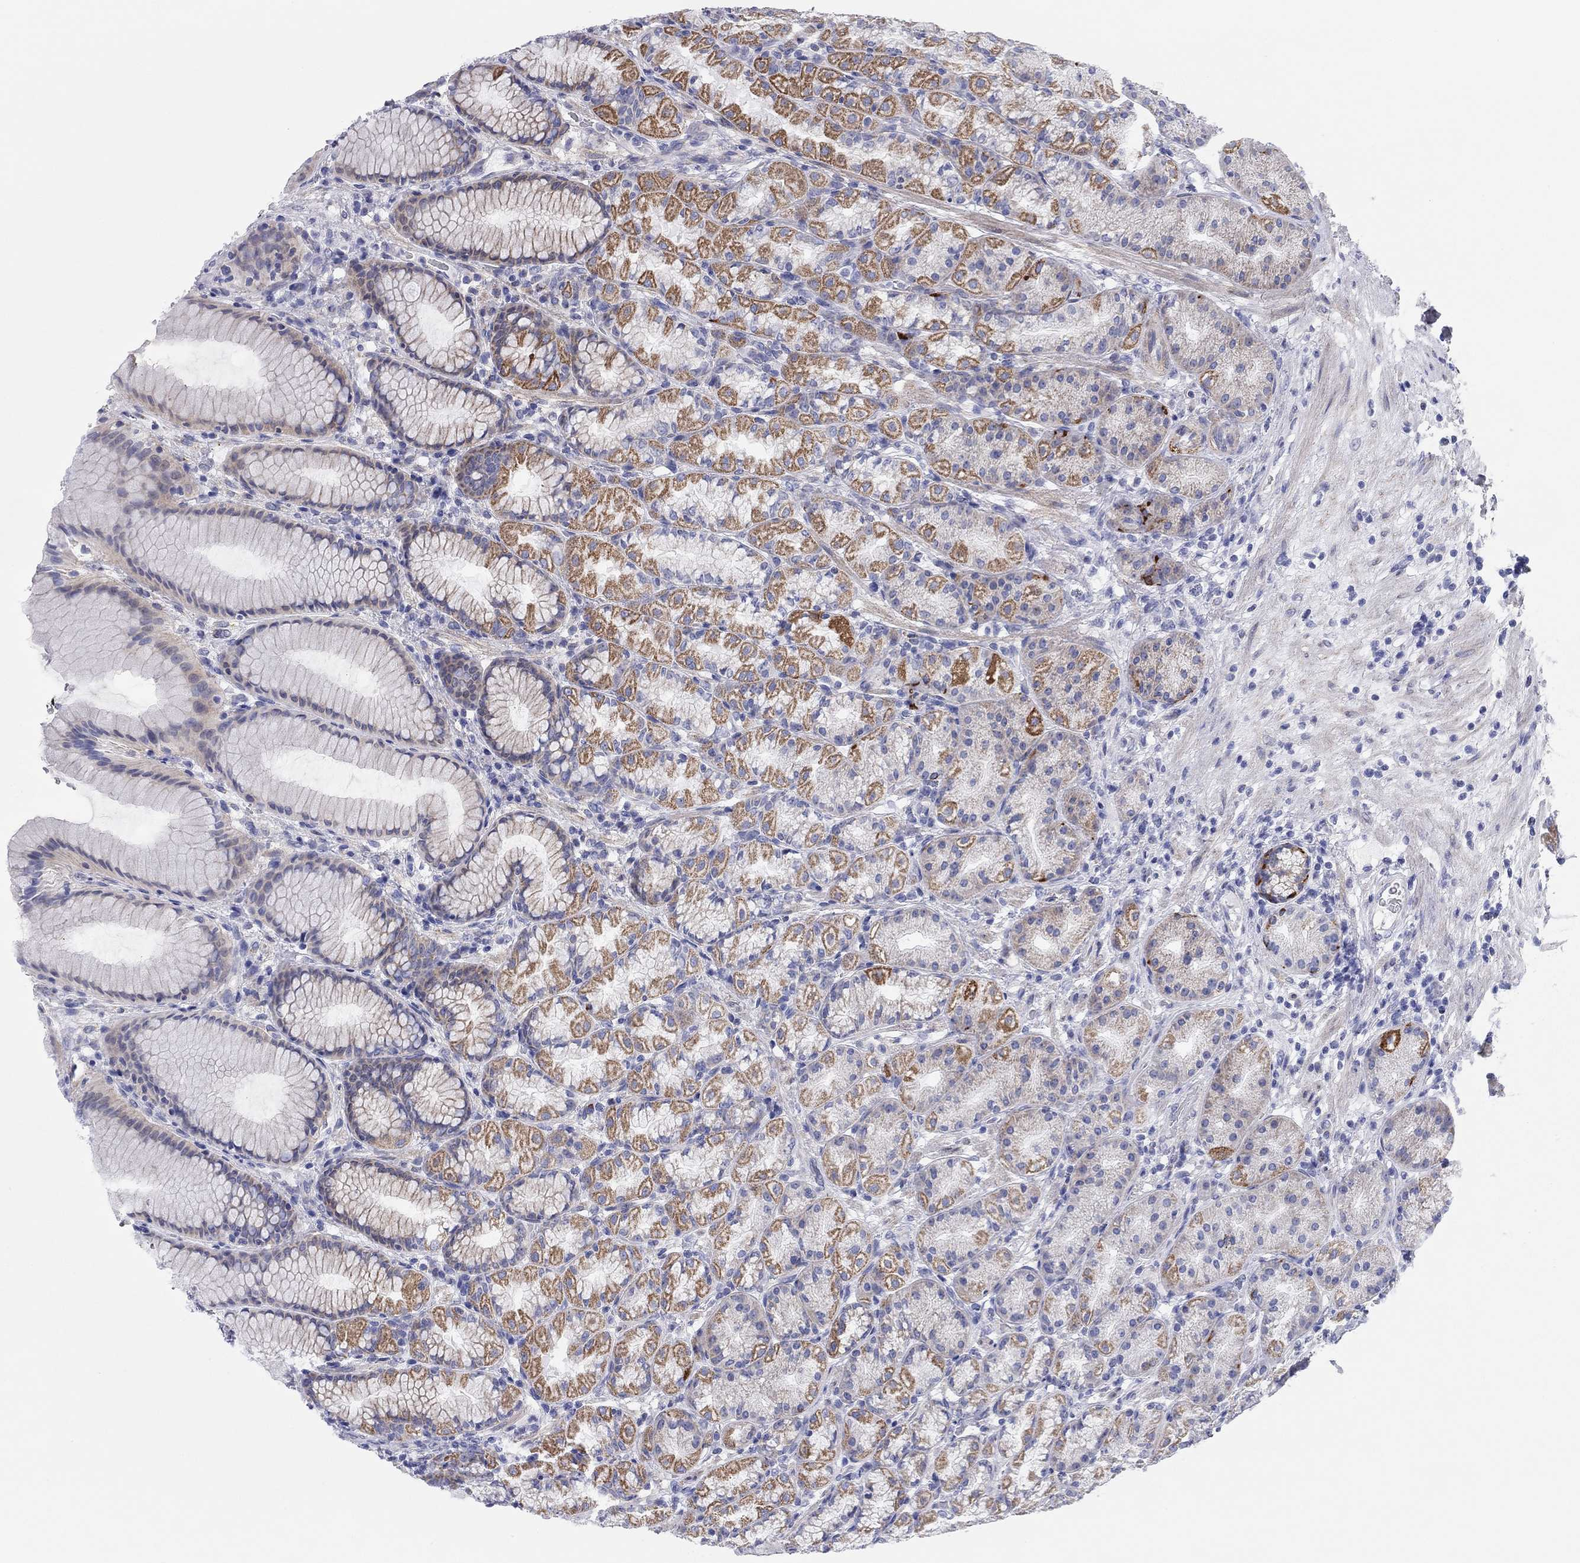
{"staining": {"intensity": "moderate", "quantity": "25%-75%", "location": "cytoplasmic/membranous"}, "tissue": "stomach", "cell_type": "Glandular cells", "image_type": "normal", "snomed": [{"axis": "morphology", "description": "Normal tissue, NOS"}, {"axis": "morphology", "description": "Adenocarcinoma, NOS"}, {"axis": "topography", "description": "Stomach"}], "caption": "Brown immunohistochemical staining in benign stomach displays moderate cytoplasmic/membranous positivity in about 25%-75% of glandular cells. (DAB IHC, brown staining for protein, blue staining for nuclei).", "gene": "CHI3L2", "patient": {"sex": "female", "age": 79}}